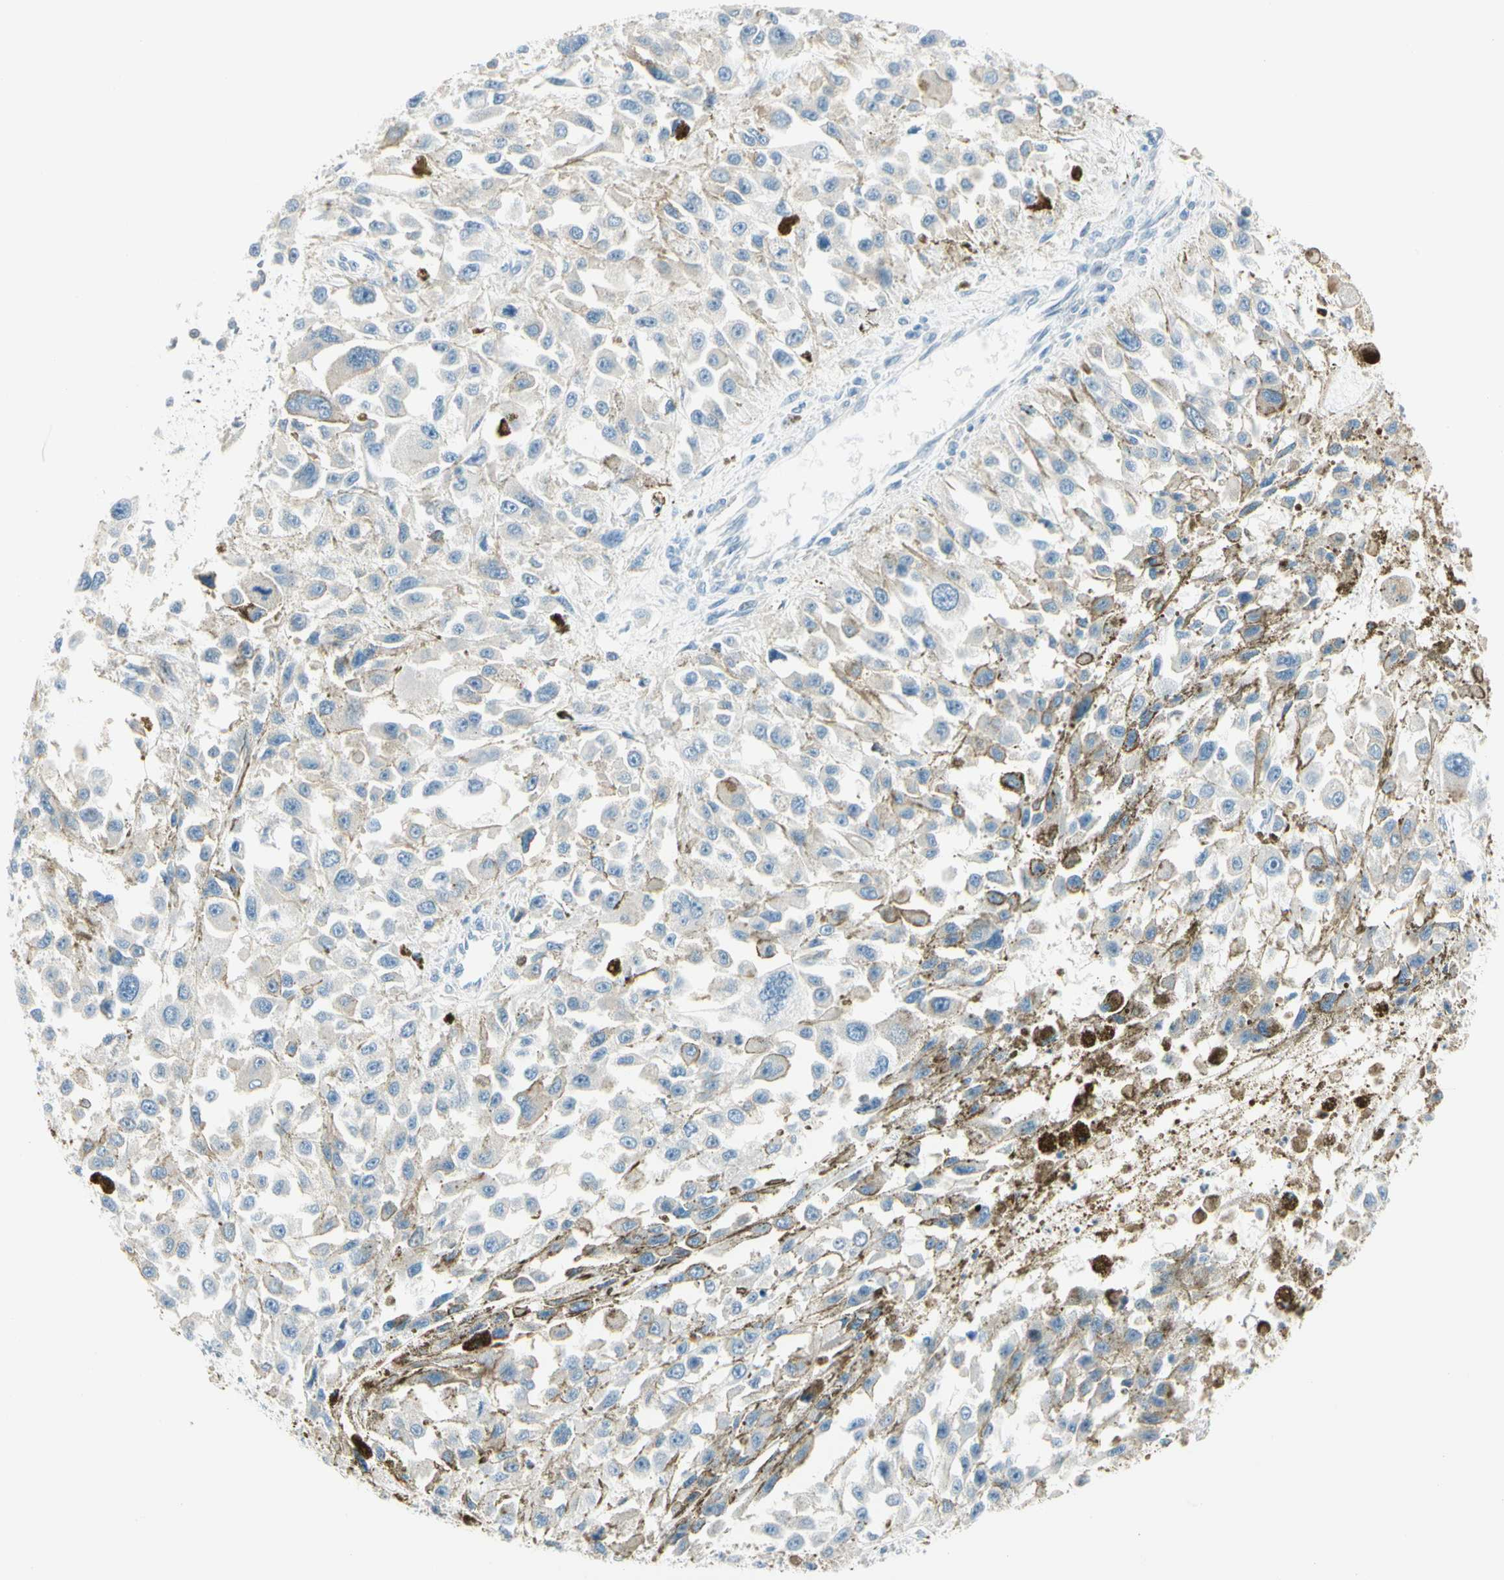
{"staining": {"intensity": "negative", "quantity": "none", "location": "none"}, "tissue": "melanoma", "cell_type": "Tumor cells", "image_type": "cancer", "snomed": [{"axis": "morphology", "description": "Malignant melanoma, Metastatic site"}, {"axis": "topography", "description": "Lymph node"}], "caption": "This is an immunohistochemistry photomicrograph of malignant melanoma (metastatic site). There is no positivity in tumor cells.", "gene": "SLC6A15", "patient": {"sex": "male", "age": 59}}